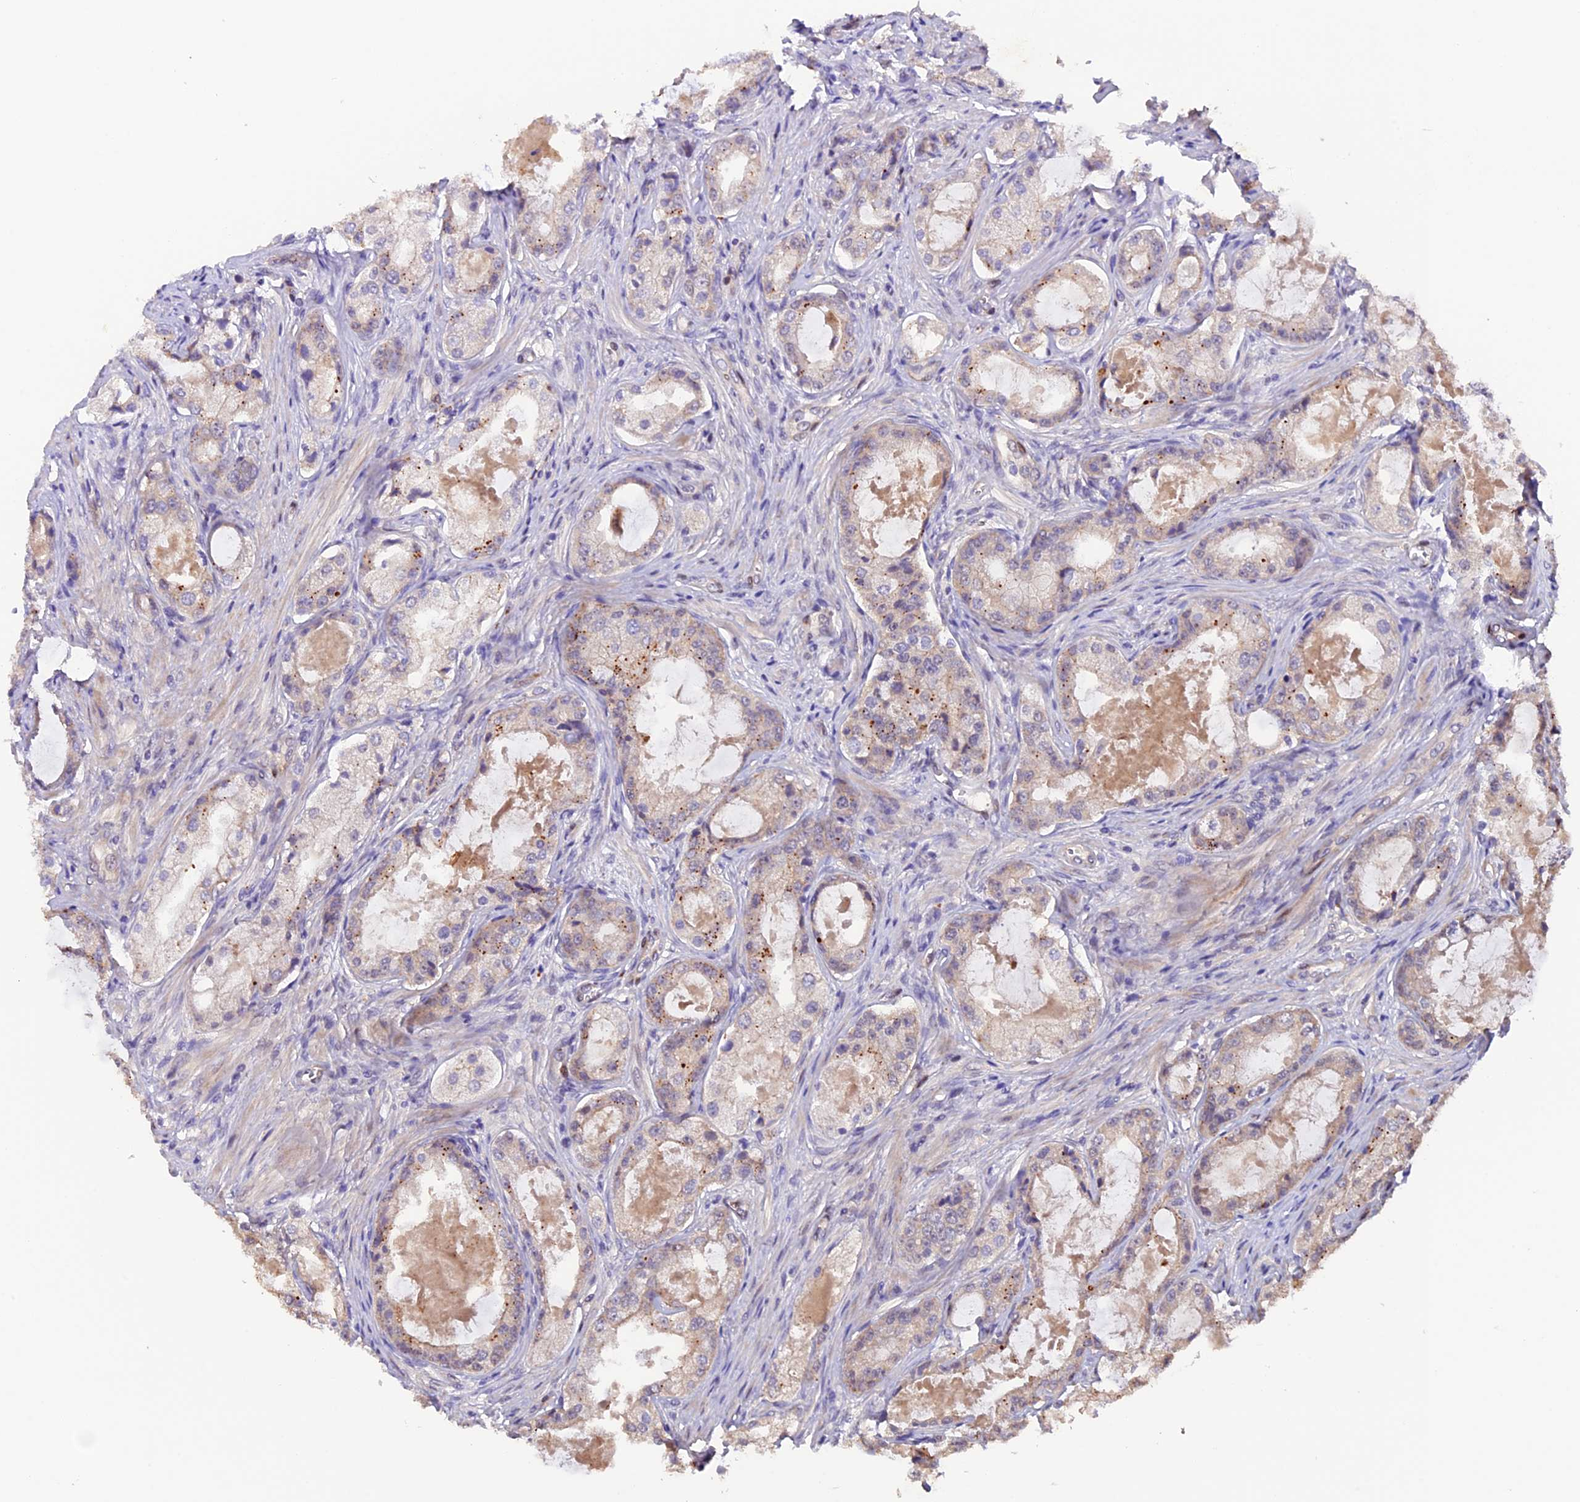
{"staining": {"intensity": "moderate", "quantity": "<25%", "location": "cytoplasmic/membranous"}, "tissue": "prostate cancer", "cell_type": "Tumor cells", "image_type": "cancer", "snomed": [{"axis": "morphology", "description": "Adenocarcinoma, Low grade"}, {"axis": "topography", "description": "Prostate"}], "caption": "Immunohistochemical staining of human adenocarcinoma (low-grade) (prostate) displays low levels of moderate cytoplasmic/membranous protein positivity in about <25% of tumor cells.", "gene": "NCK2", "patient": {"sex": "male", "age": 68}}